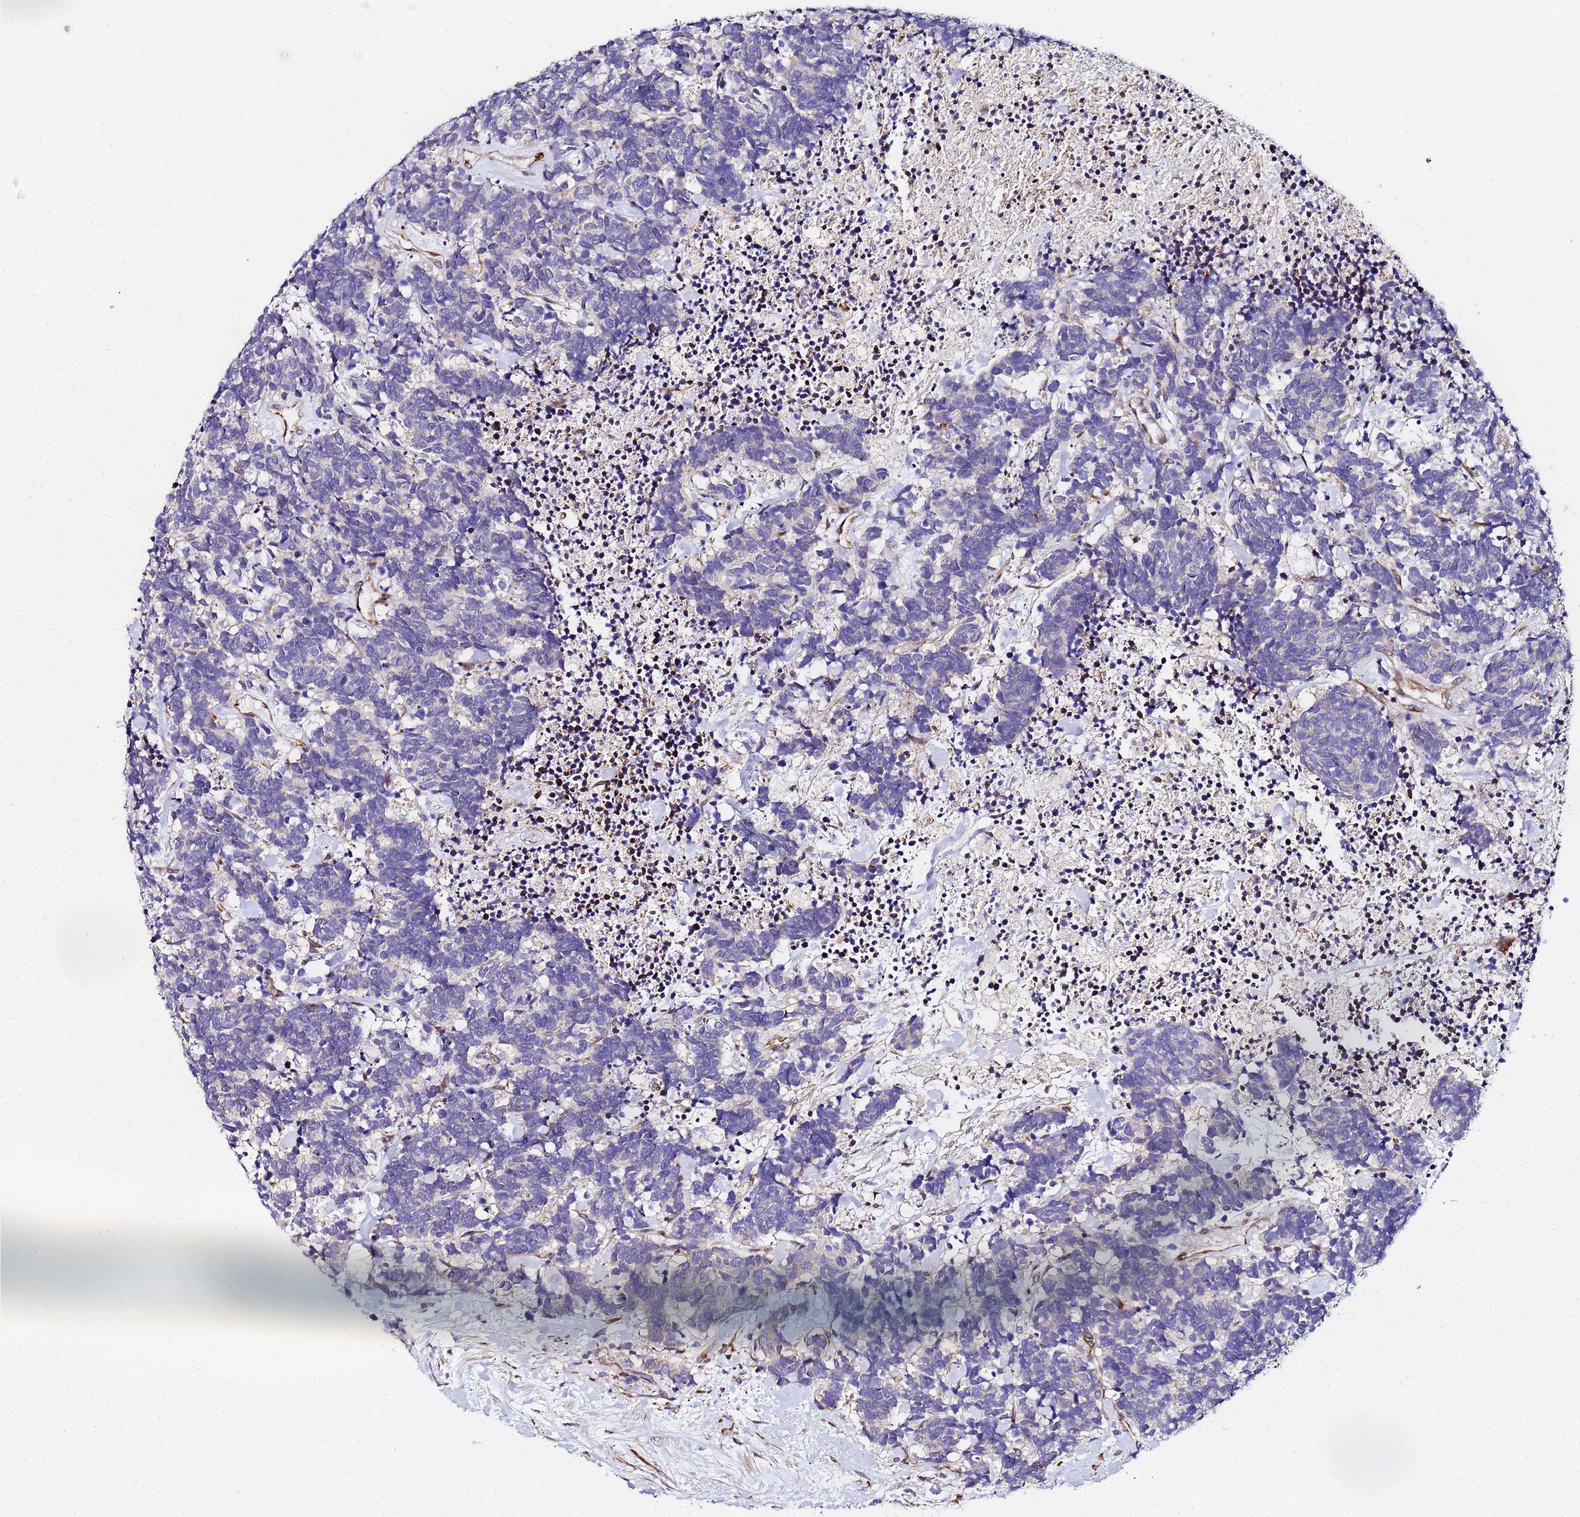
{"staining": {"intensity": "negative", "quantity": "none", "location": "none"}, "tissue": "carcinoid", "cell_type": "Tumor cells", "image_type": "cancer", "snomed": [{"axis": "morphology", "description": "Carcinoma, NOS"}, {"axis": "morphology", "description": "Carcinoid, malignant, NOS"}, {"axis": "topography", "description": "Prostate"}], "caption": "Immunohistochemistry micrograph of human carcinoid stained for a protein (brown), which displays no expression in tumor cells.", "gene": "POM121", "patient": {"sex": "male", "age": 57}}